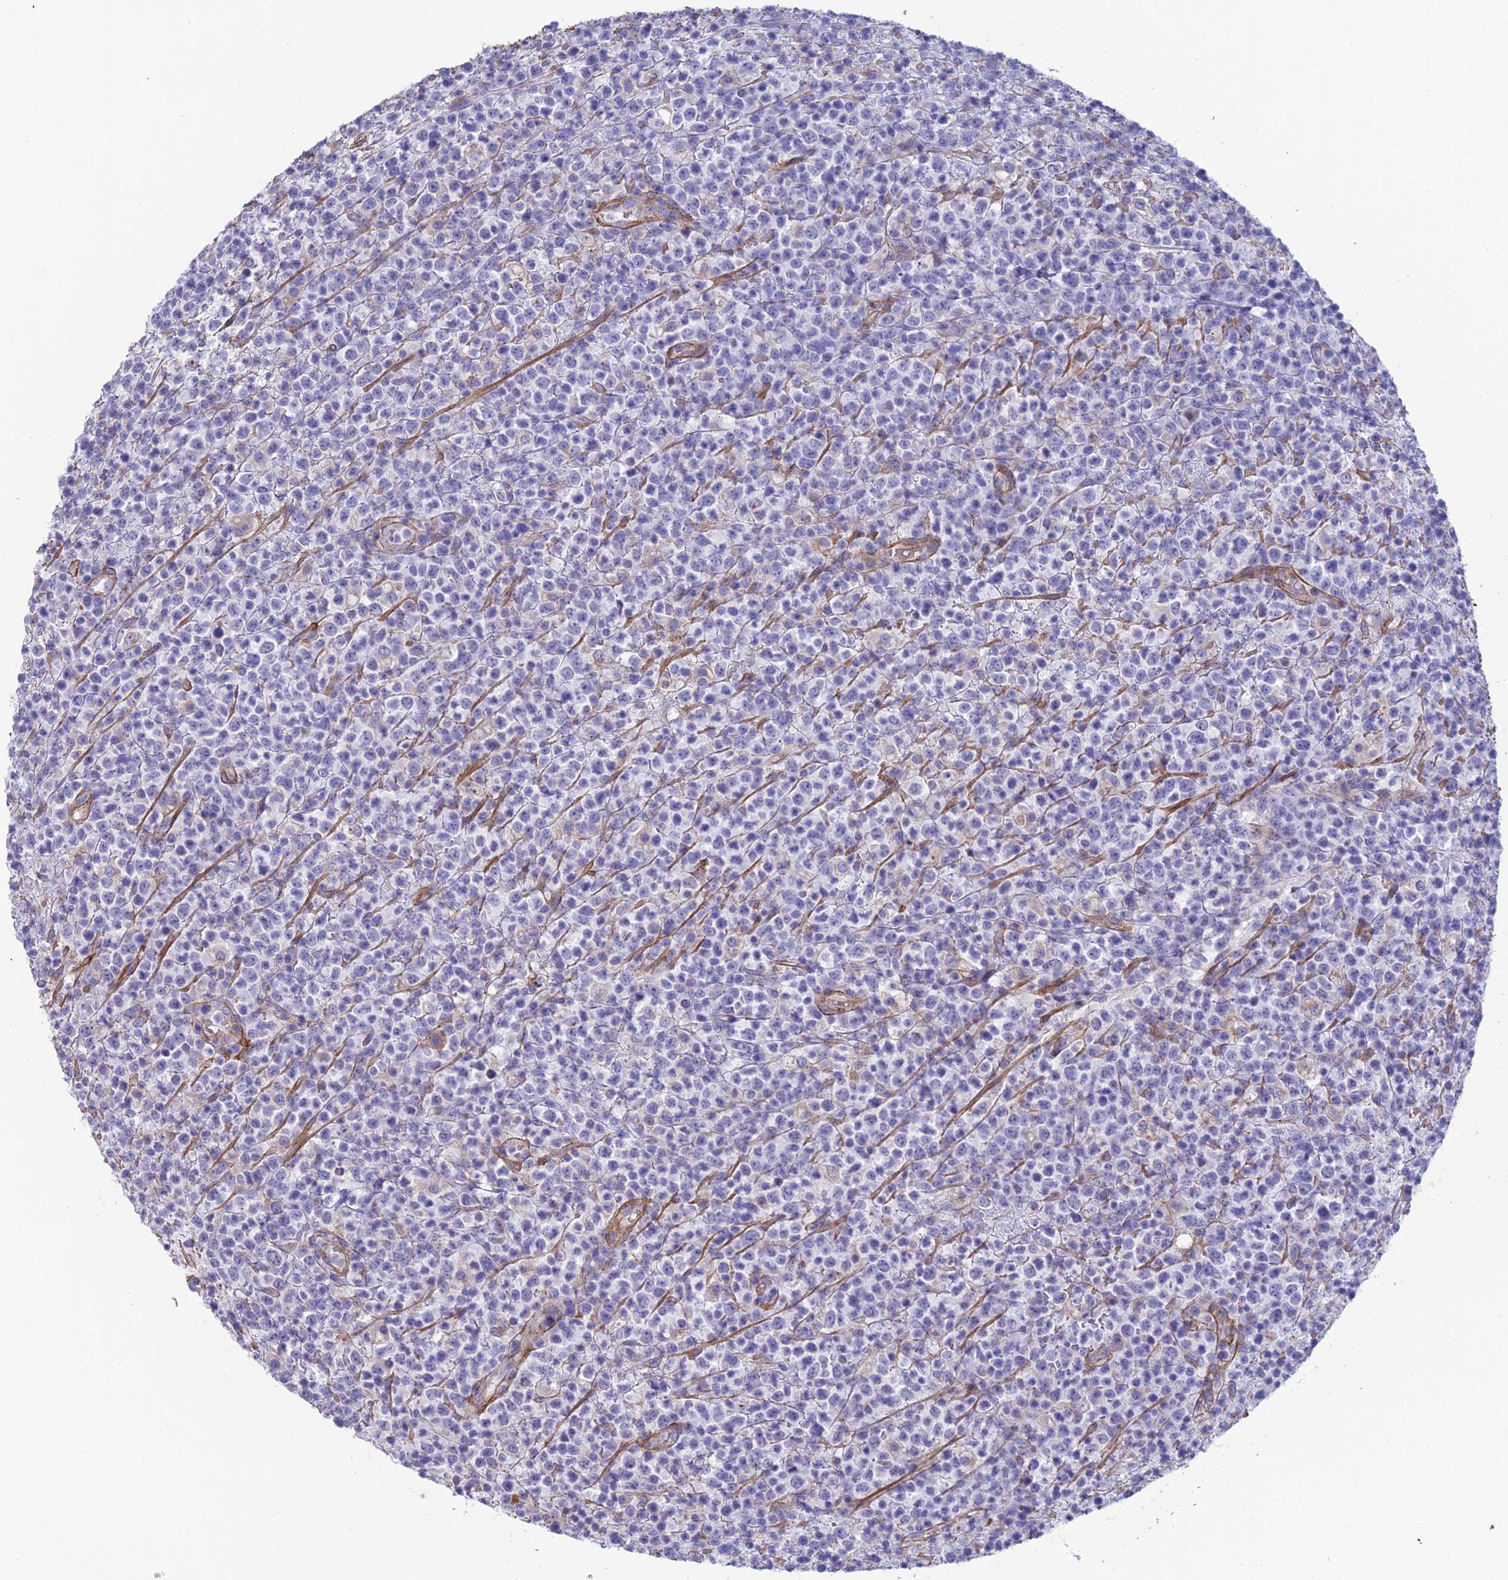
{"staining": {"intensity": "negative", "quantity": "none", "location": "none"}, "tissue": "lymphoma", "cell_type": "Tumor cells", "image_type": "cancer", "snomed": [{"axis": "morphology", "description": "Malignant lymphoma, non-Hodgkin's type, High grade"}, {"axis": "topography", "description": "Colon"}], "caption": "The image reveals no significant staining in tumor cells of high-grade malignant lymphoma, non-Hodgkin's type. (DAB immunohistochemistry visualized using brightfield microscopy, high magnification).", "gene": "TNS1", "patient": {"sex": "female", "age": 53}}